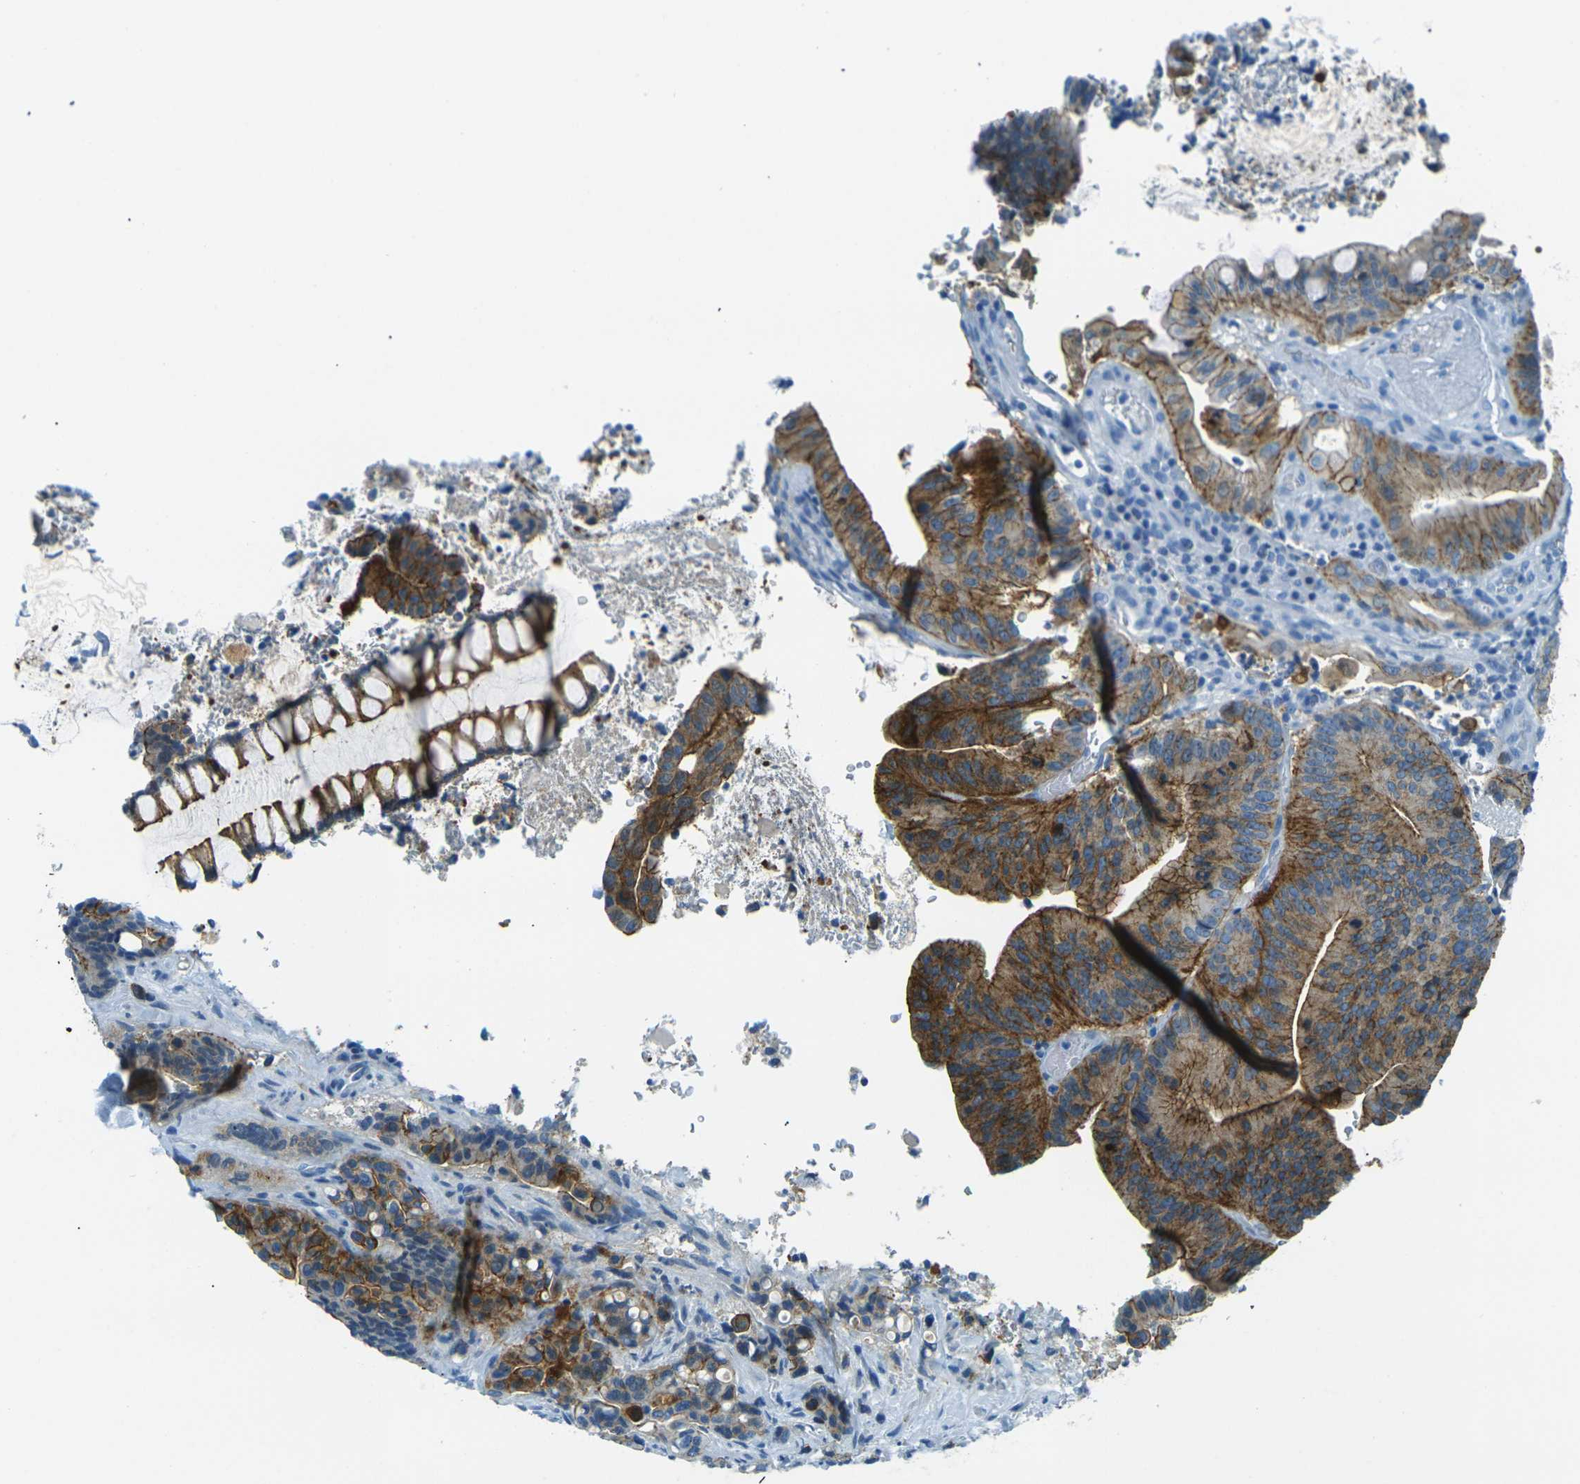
{"staining": {"intensity": "moderate", "quantity": ">75%", "location": "cytoplasmic/membranous"}, "tissue": "colorectal cancer", "cell_type": "Tumor cells", "image_type": "cancer", "snomed": [{"axis": "morphology", "description": "Normal tissue, NOS"}, {"axis": "morphology", "description": "Adenocarcinoma, NOS"}, {"axis": "topography", "description": "Colon"}], "caption": "Immunohistochemistry photomicrograph of human colorectal cancer stained for a protein (brown), which reveals medium levels of moderate cytoplasmic/membranous expression in approximately >75% of tumor cells.", "gene": "OCLN", "patient": {"sex": "male", "age": 82}}